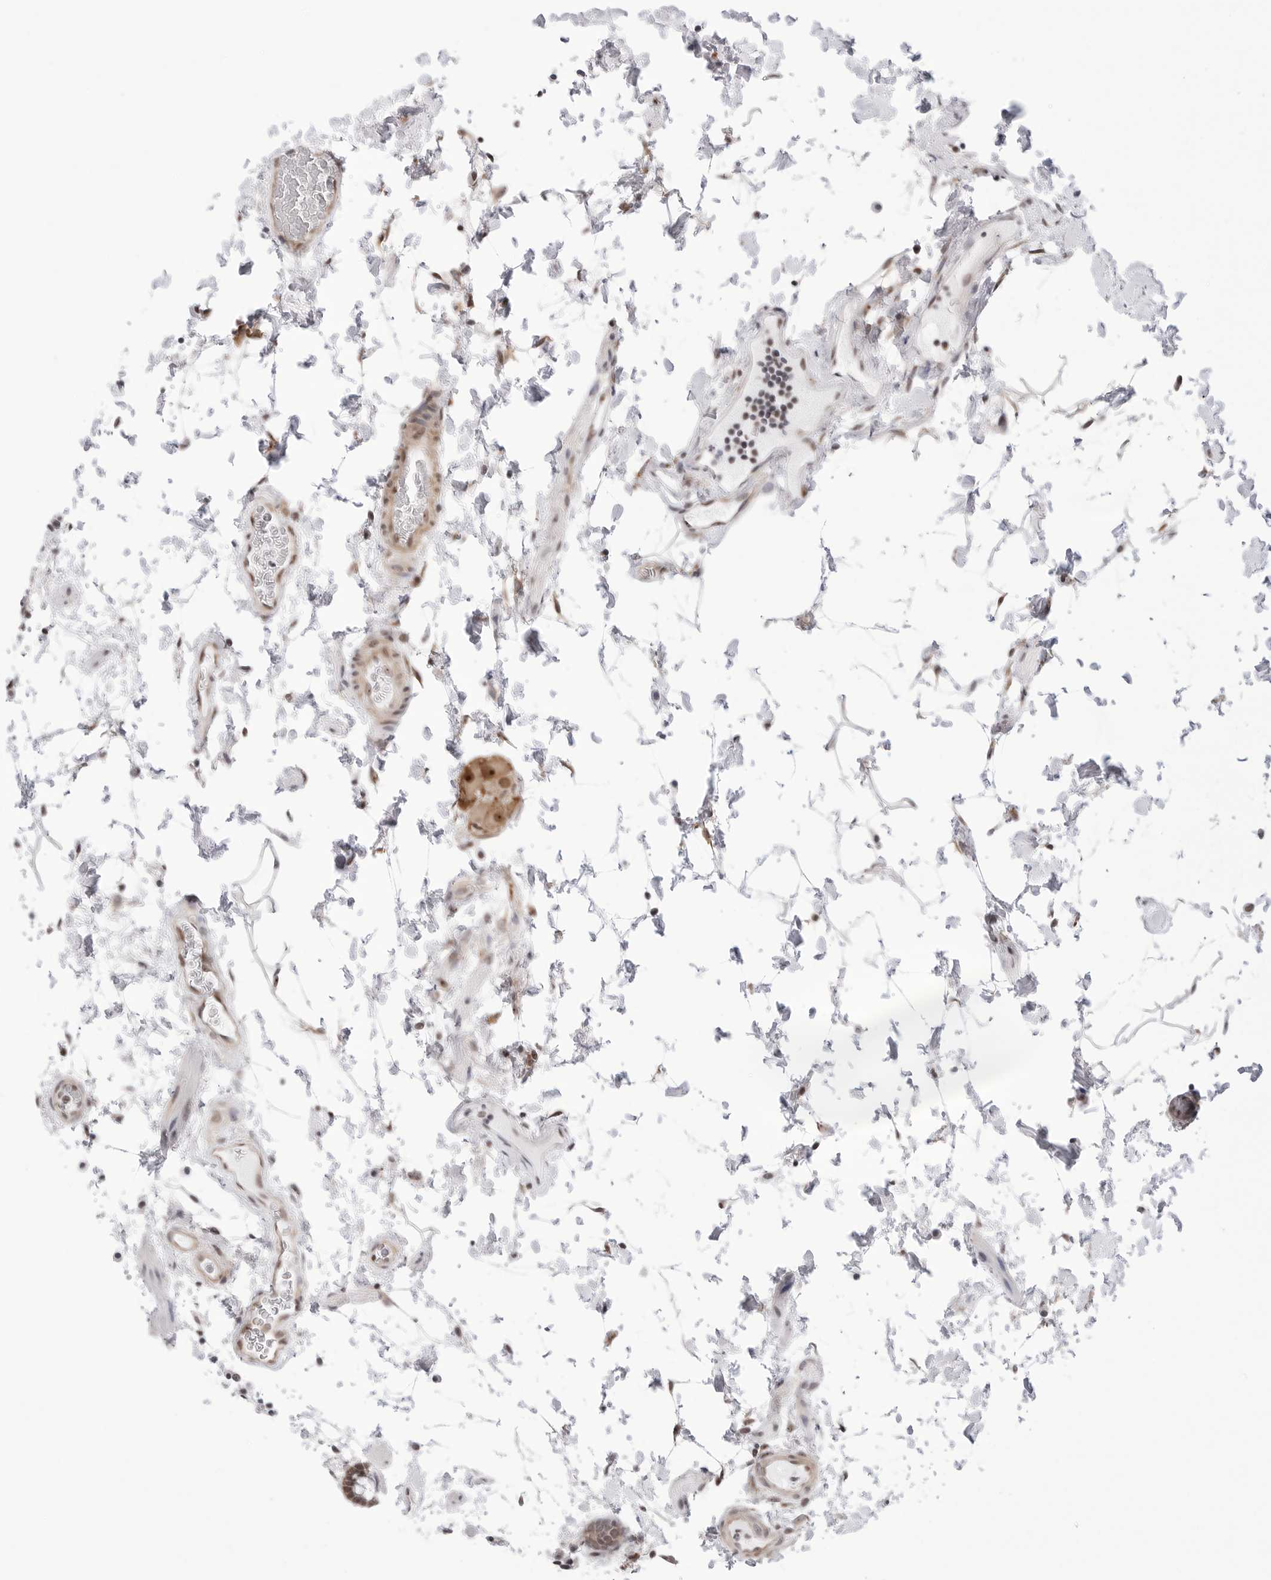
{"staining": {"intensity": "weak", "quantity": ">75%", "location": "nuclear"}, "tissue": "colon", "cell_type": "Endothelial cells", "image_type": "normal", "snomed": [{"axis": "morphology", "description": "Normal tissue, NOS"}, {"axis": "topography", "description": "Colon"}], "caption": "A histopathology image showing weak nuclear positivity in approximately >75% of endothelial cells in normal colon, as visualized by brown immunohistochemical staining.", "gene": "C1orf162", "patient": {"sex": "female", "age": 79}}